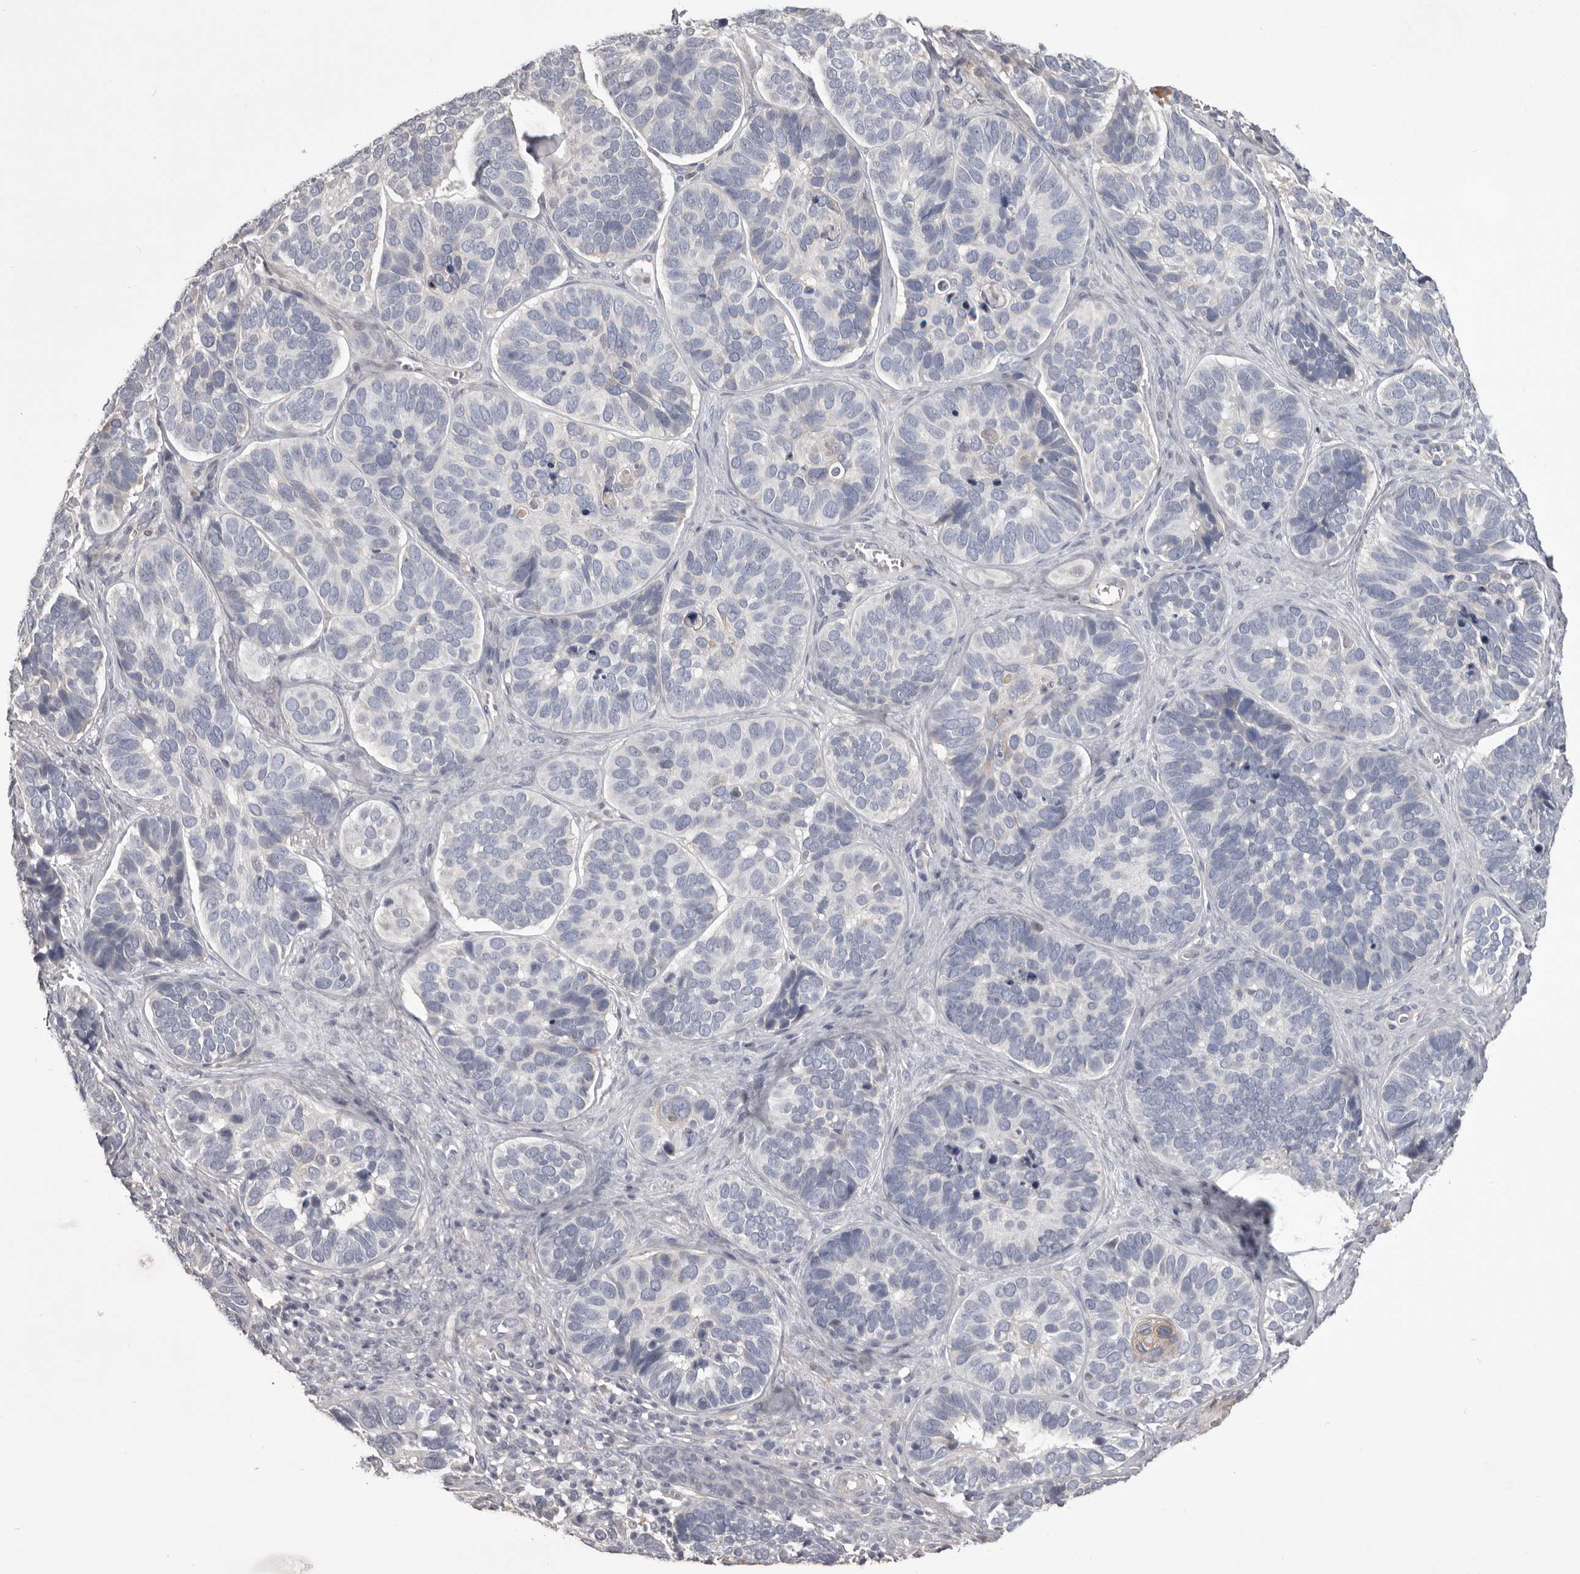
{"staining": {"intensity": "negative", "quantity": "none", "location": "none"}, "tissue": "skin cancer", "cell_type": "Tumor cells", "image_type": "cancer", "snomed": [{"axis": "morphology", "description": "Basal cell carcinoma"}, {"axis": "topography", "description": "Skin"}], "caption": "A histopathology image of skin cancer stained for a protein shows no brown staining in tumor cells. (Immunohistochemistry, brightfield microscopy, high magnification).", "gene": "LPAR6", "patient": {"sex": "male", "age": 62}}